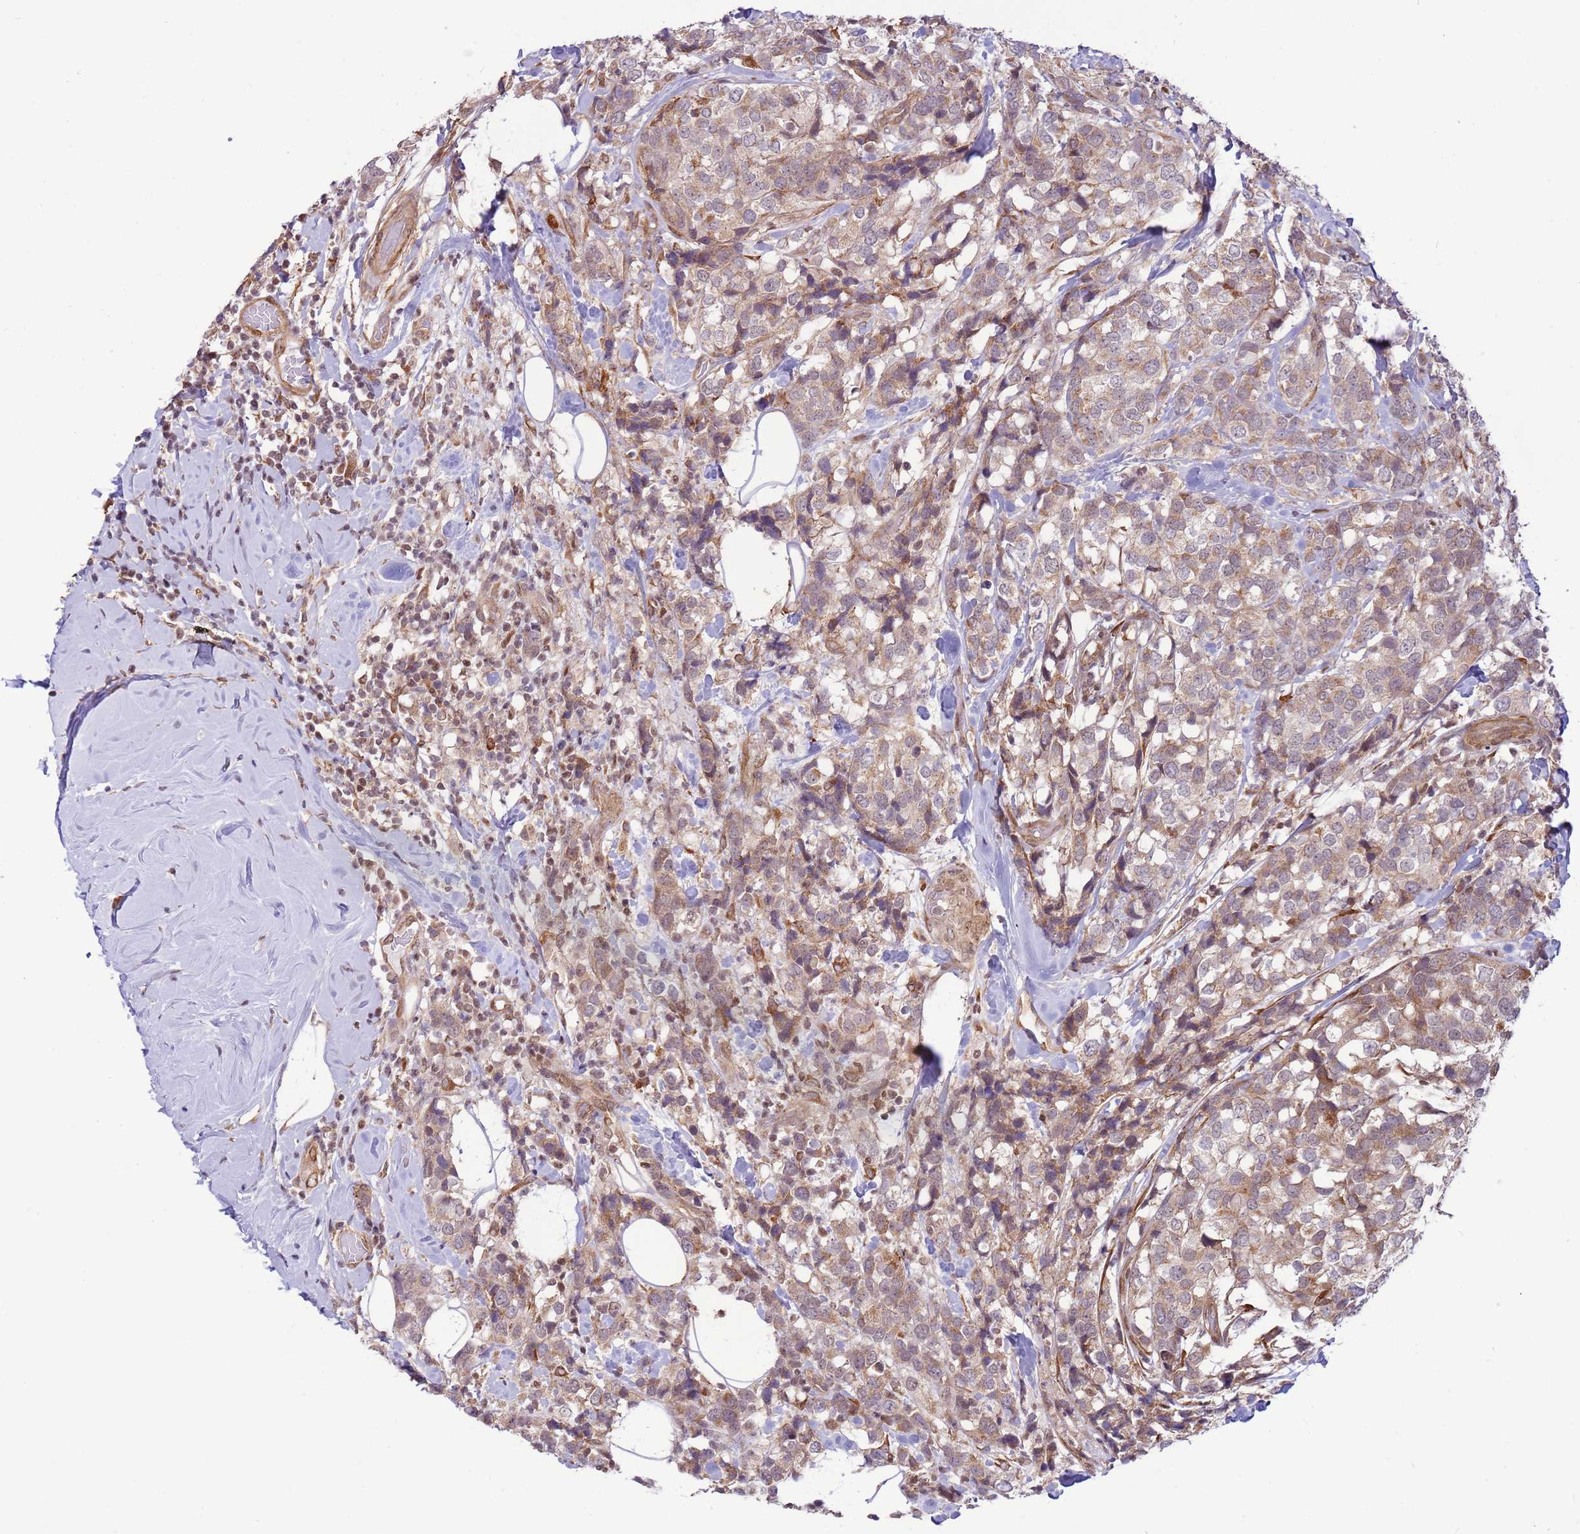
{"staining": {"intensity": "weak", "quantity": "25%-75%", "location": "cytoplasmic/membranous"}, "tissue": "breast cancer", "cell_type": "Tumor cells", "image_type": "cancer", "snomed": [{"axis": "morphology", "description": "Lobular carcinoma"}, {"axis": "topography", "description": "Breast"}], "caption": "Protein staining by IHC displays weak cytoplasmic/membranous staining in about 25%-75% of tumor cells in lobular carcinoma (breast).", "gene": "DCAF4", "patient": {"sex": "female", "age": 59}}